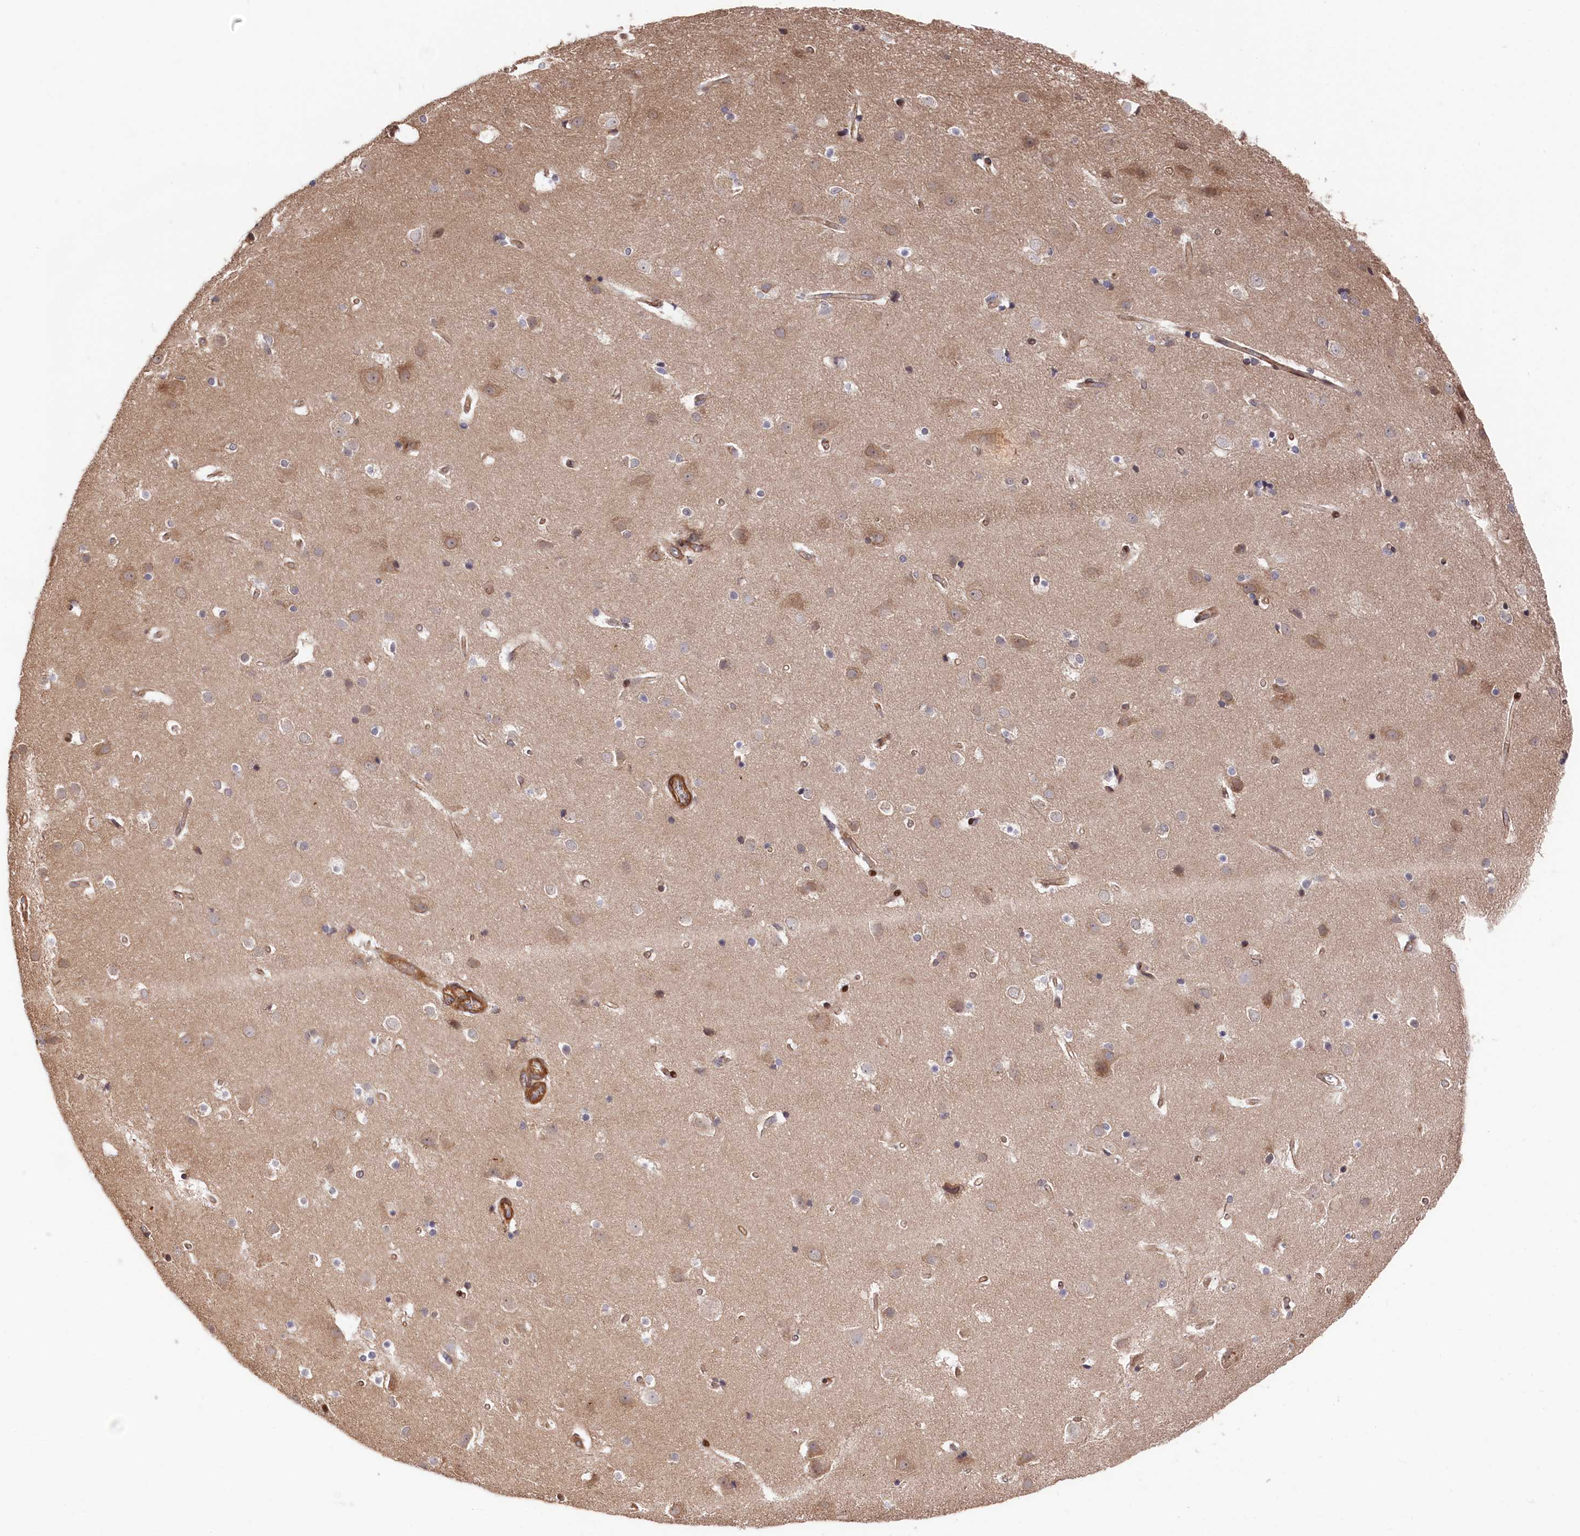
{"staining": {"intensity": "moderate", "quantity": ">75%", "location": "cytoplasmic/membranous"}, "tissue": "cerebral cortex", "cell_type": "Endothelial cells", "image_type": "normal", "snomed": [{"axis": "morphology", "description": "Normal tissue, NOS"}, {"axis": "topography", "description": "Cerebral cortex"}], "caption": "Protein positivity by immunohistochemistry displays moderate cytoplasmic/membranous staining in approximately >75% of endothelial cells in normal cerebral cortex.", "gene": "TNKS1BP1", "patient": {"sex": "male", "age": 54}}